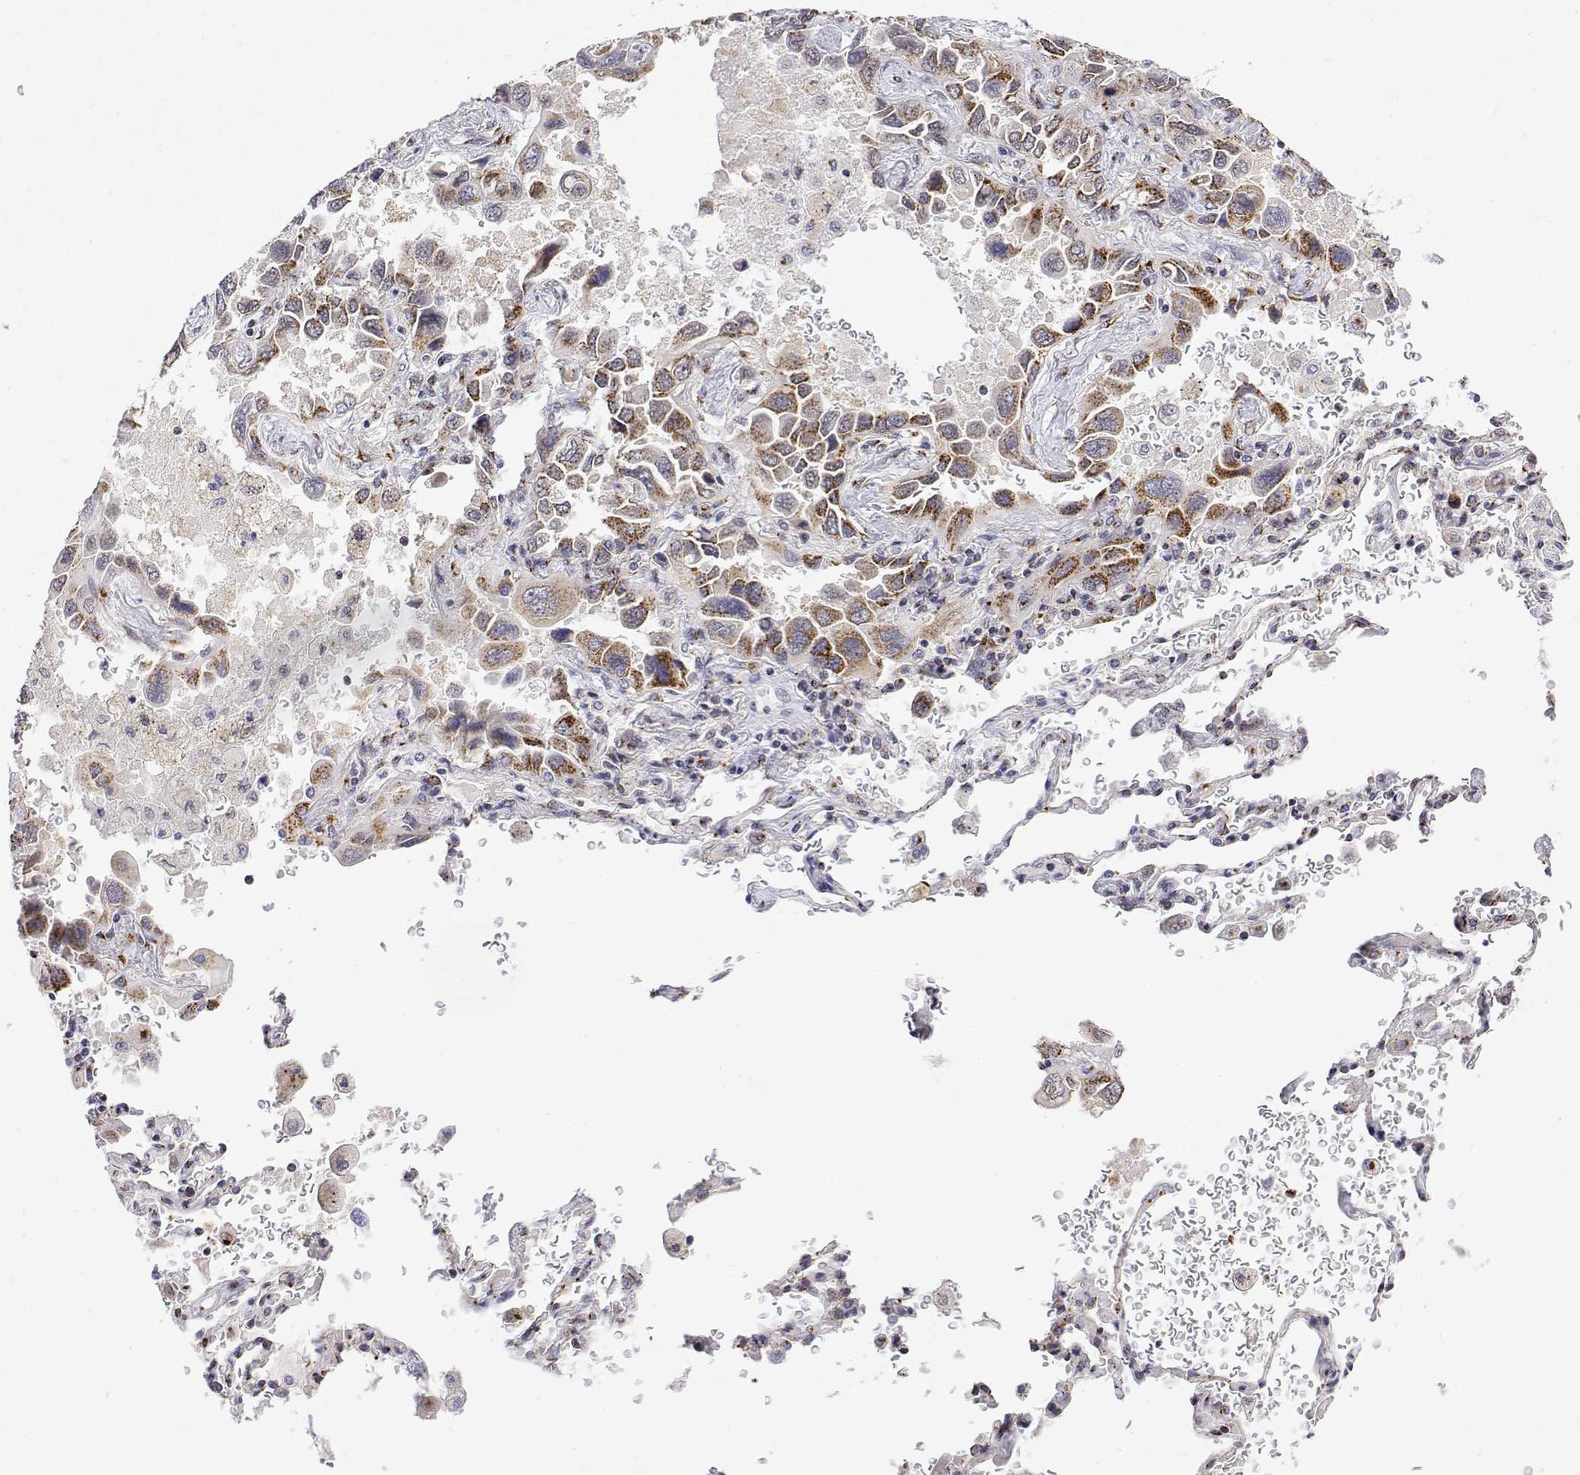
{"staining": {"intensity": "moderate", "quantity": ">75%", "location": "cytoplasmic/membranous"}, "tissue": "lung cancer", "cell_type": "Tumor cells", "image_type": "cancer", "snomed": [{"axis": "morphology", "description": "Adenocarcinoma, NOS"}, {"axis": "topography", "description": "Lung"}], "caption": "About >75% of tumor cells in human lung adenocarcinoma exhibit moderate cytoplasmic/membranous protein staining as visualized by brown immunohistochemical staining.", "gene": "YIPF3", "patient": {"sex": "male", "age": 64}}